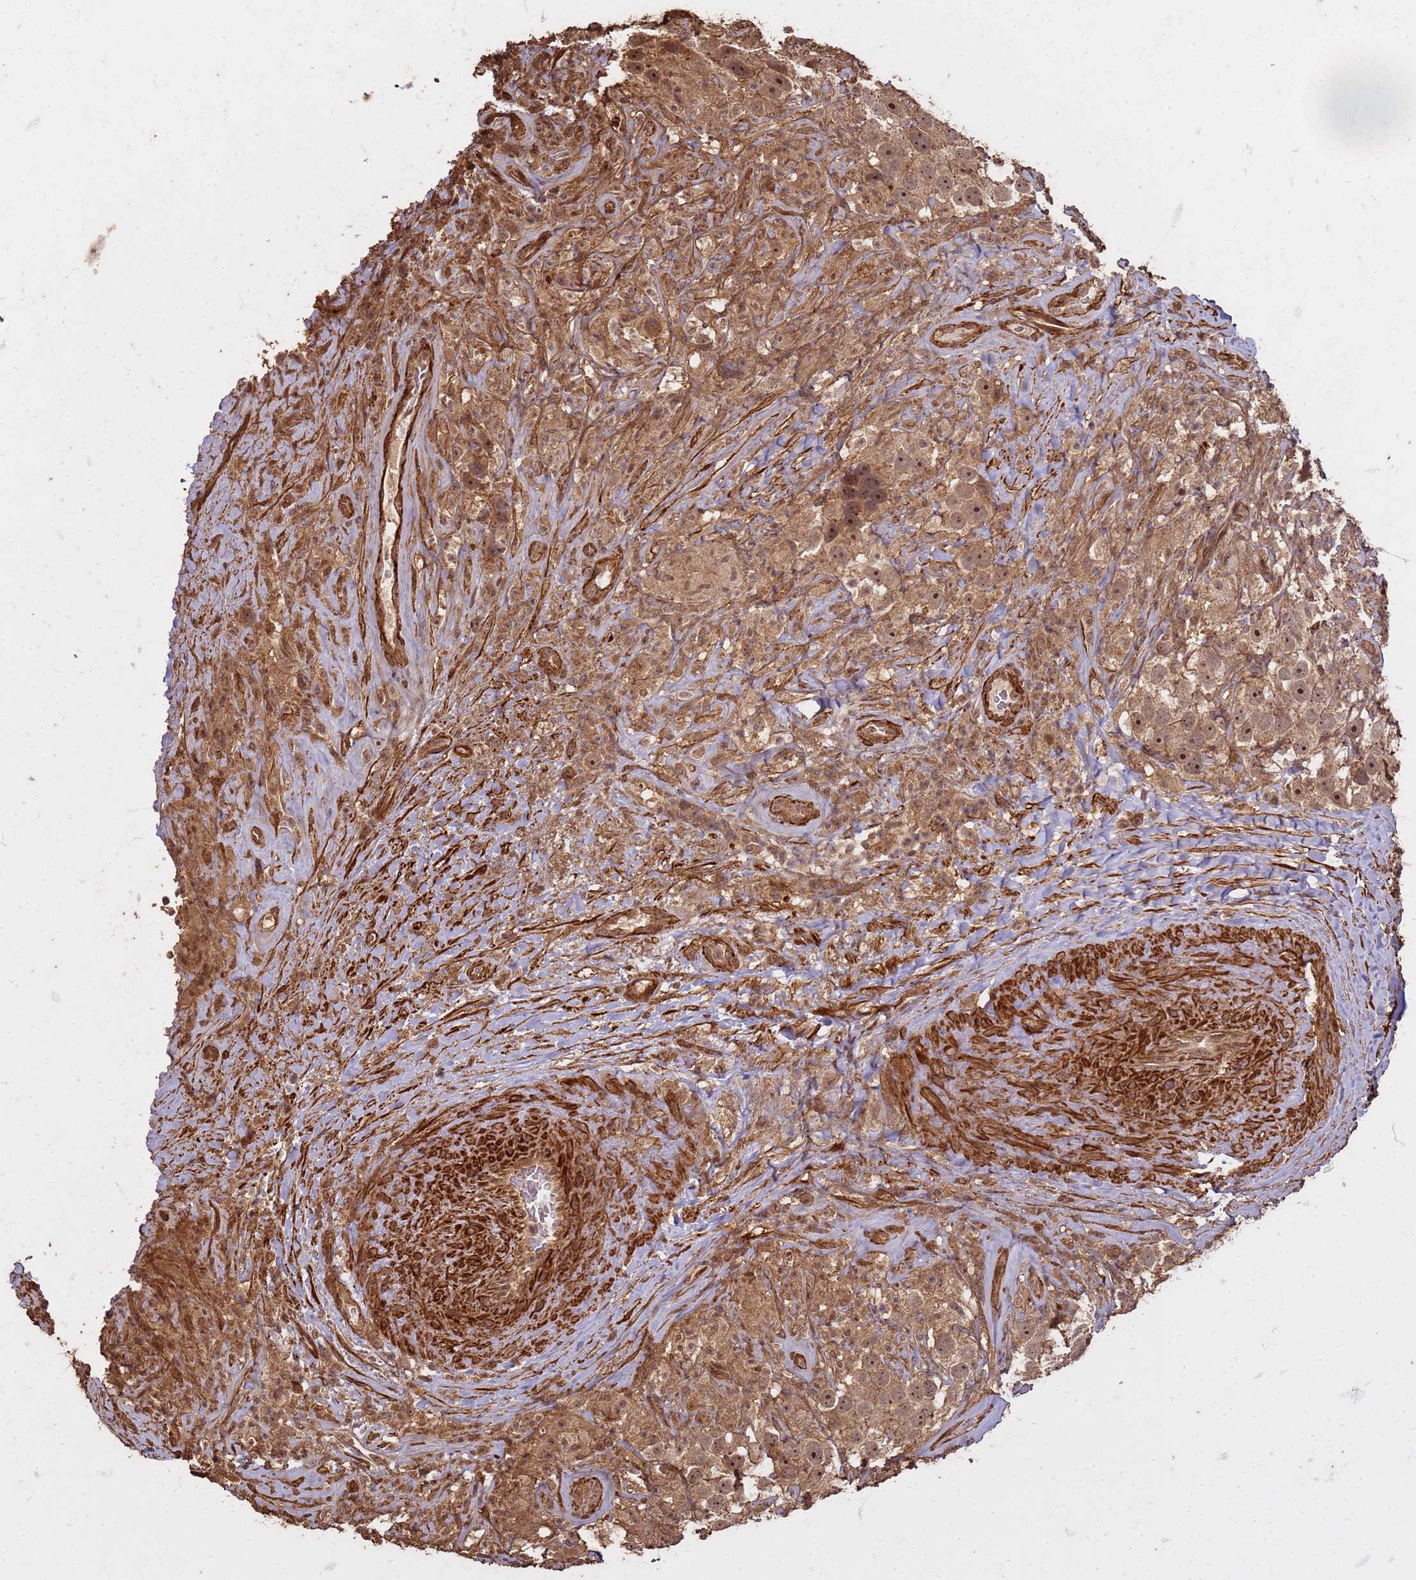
{"staining": {"intensity": "moderate", "quantity": ">75%", "location": "cytoplasmic/membranous,nuclear"}, "tissue": "testis cancer", "cell_type": "Tumor cells", "image_type": "cancer", "snomed": [{"axis": "morphology", "description": "Seminoma, NOS"}, {"axis": "topography", "description": "Testis"}], "caption": "Seminoma (testis) tissue exhibits moderate cytoplasmic/membranous and nuclear expression in approximately >75% of tumor cells The staining was performed using DAB (3,3'-diaminobenzidine), with brown indicating positive protein expression. Nuclei are stained blue with hematoxylin.", "gene": "KIF26A", "patient": {"sex": "male", "age": 49}}